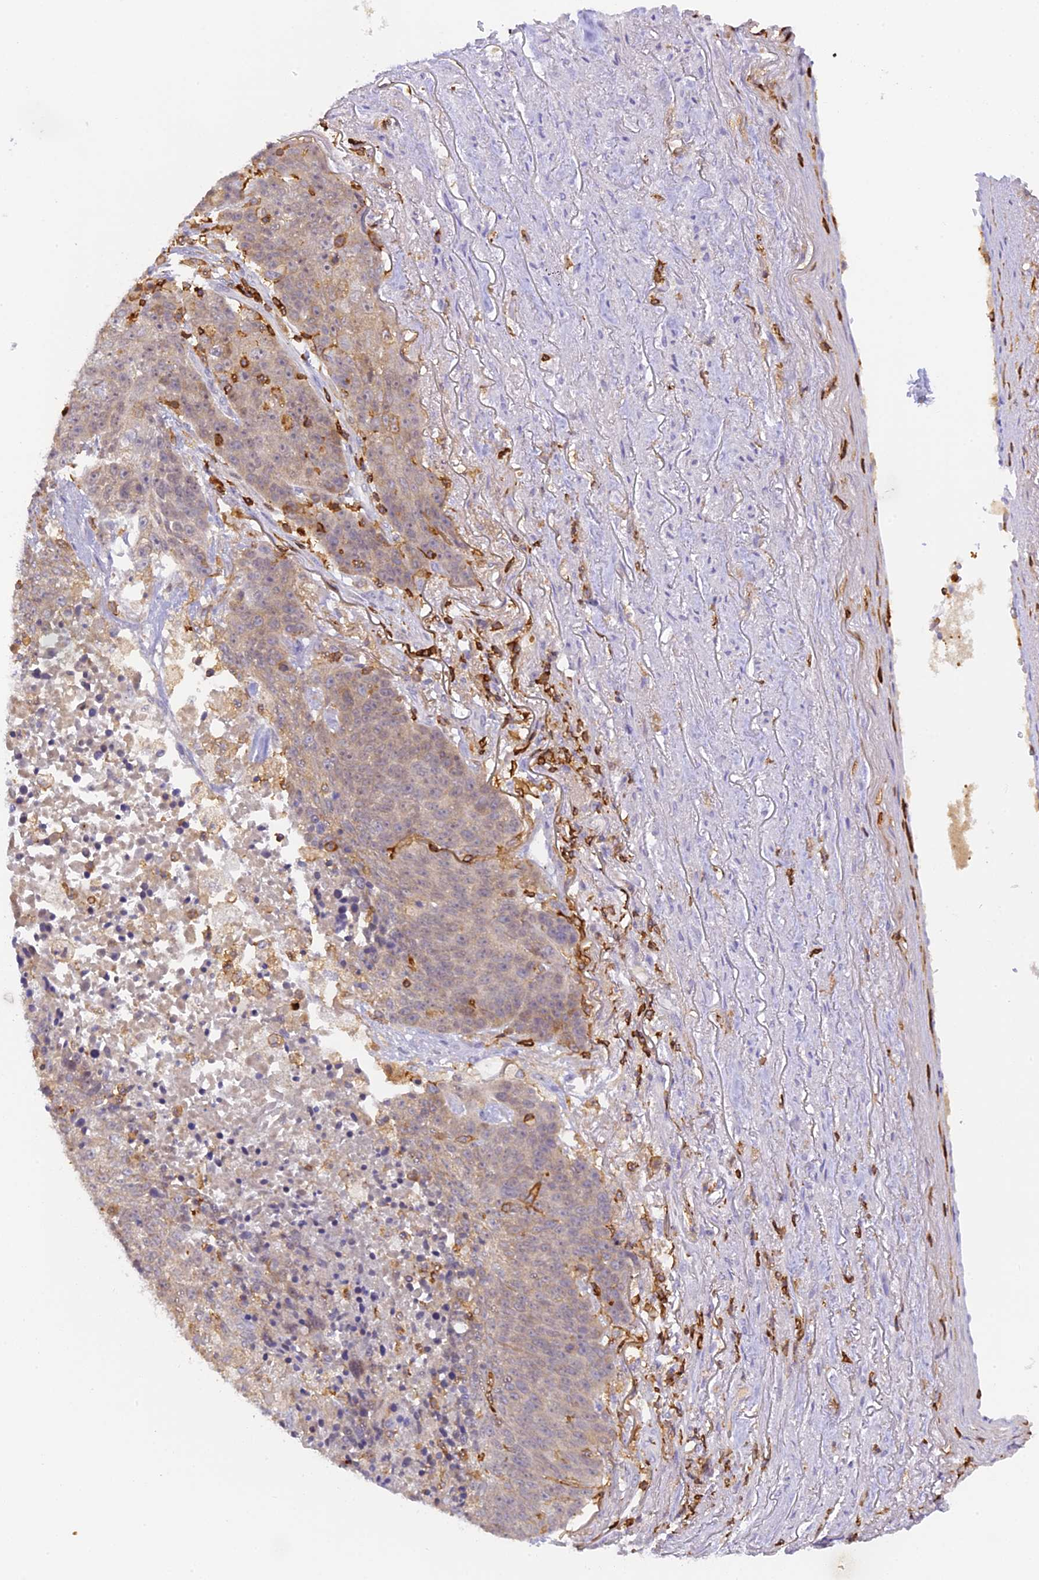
{"staining": {"intensity": "weak", "quantity": "25%-75%", "location": "cytoplasmic/membranous"}, "tissue": "lung cancer", "cell_type": "Tumor cells", "image_type": "cancer", "snomed": [{"axis": "morphology", "description": "Normal tissue, NOS"}, {"axis": "morphology", "description": "Squamous cell carcinoma, NOS"}, {"axis": "topography", "description": "Lymph node"}, {"axis": "topography", "description": "Lung"}], "caption": "A micrograph of human squamous cell carcinoma (lung) stained for a protein exhibits weak cytoplasmic/membranous brown staining in tumor cells. (Stains: DAB (3,3'-diaminobenzidine) in brown, nuclei in blue, Microscopy: brightfield microscopy at high magnification).", "gene": "FYB1", "patient": {"sex": "male", "age": 66}}